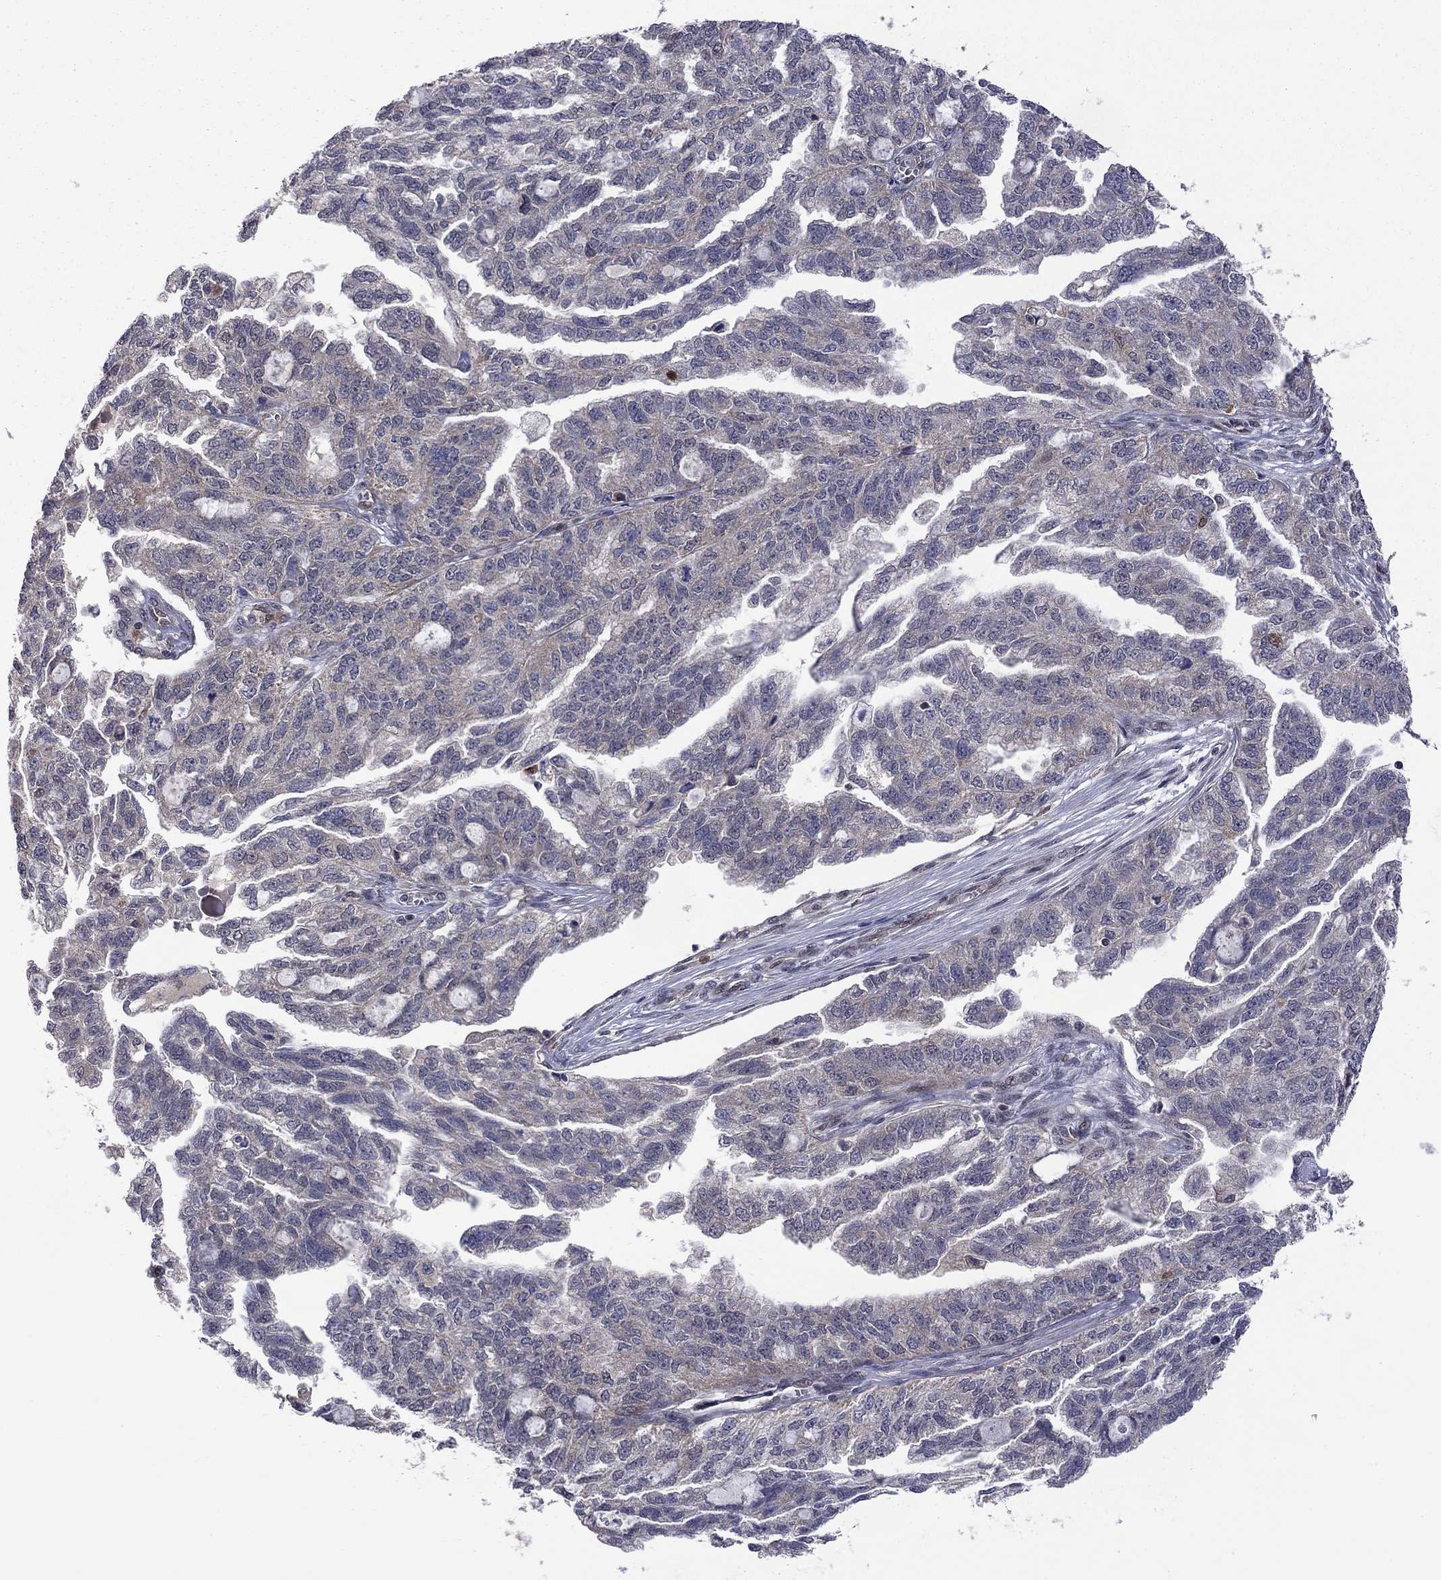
{"staining": {"intensity": "moderate", "quantity": "<25%", "location": "cytoplasmic/membranous"}, "tissue": "ovarian cancer", "cell_type": "Tumor cells", "image_type": "cancer", "snomed": [{"axis": "morphology", "description": "Cystadenocarcinoma, serous, NOS"}, {"axis": "topography", "description": "Ovary"}], "caption": "Serous cystadenocarcinoma (ovarian) stained for a protein (brown) exhibits moderate cytoplasmic/membranous positive staining in approximately <25% of tumor cells.", "gene": "GPAA1", "patient": {"sex": "female", "age": 51}}